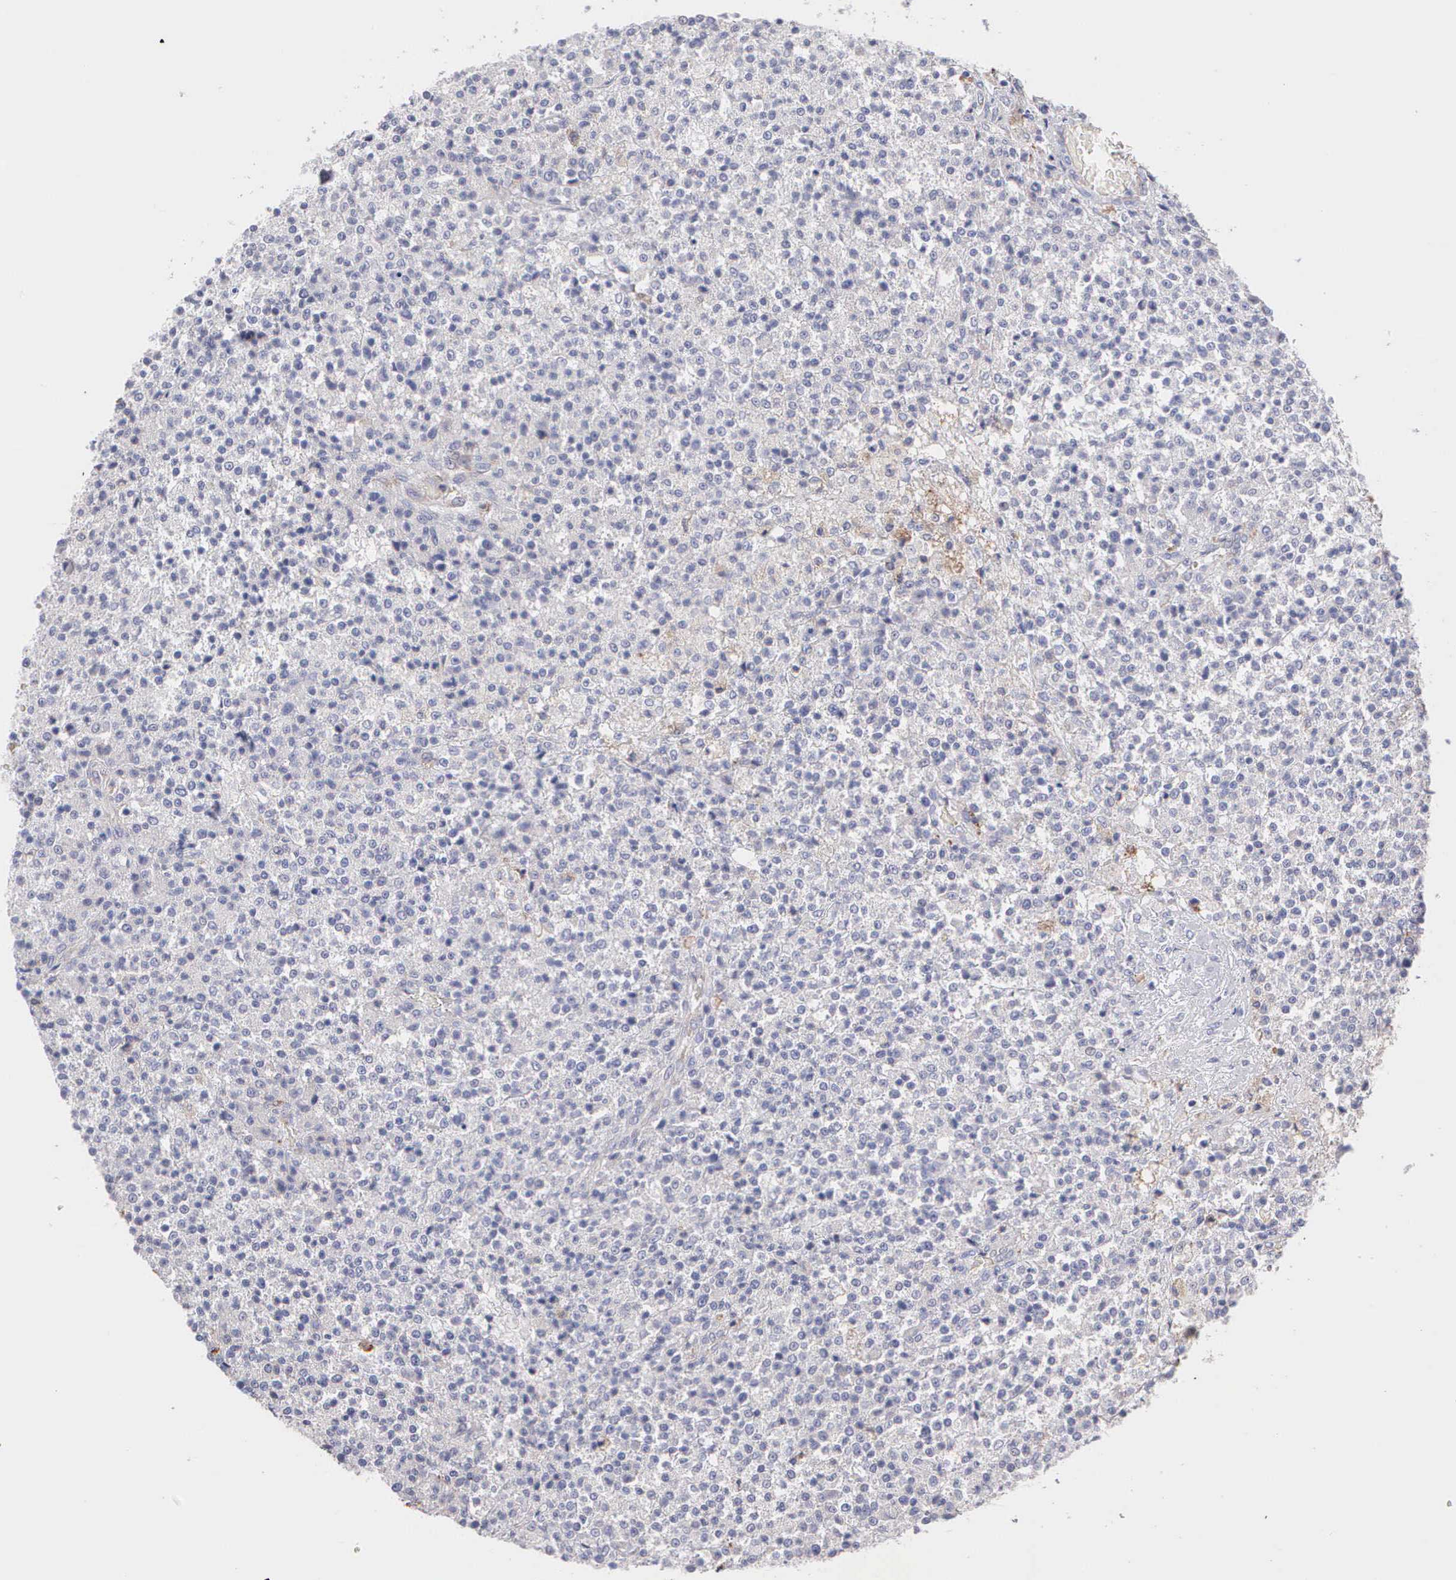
{"staining": {"intensity": "negative", "quantity": "none", "location": "none"}, "tissue": "testis cancer", "cell_type": "Tumor cells", "image_type": "cancer", "snomed": [{"axis": "morphology", "description": "Seminoma, NOS"}, {"axis": "topography", "description": "Testis"}], "caption": "Tumor cells show no significant expression in seminoma (testis).", "gene": "TYRP1", "patient": {"sex": "male", "age": 59}}